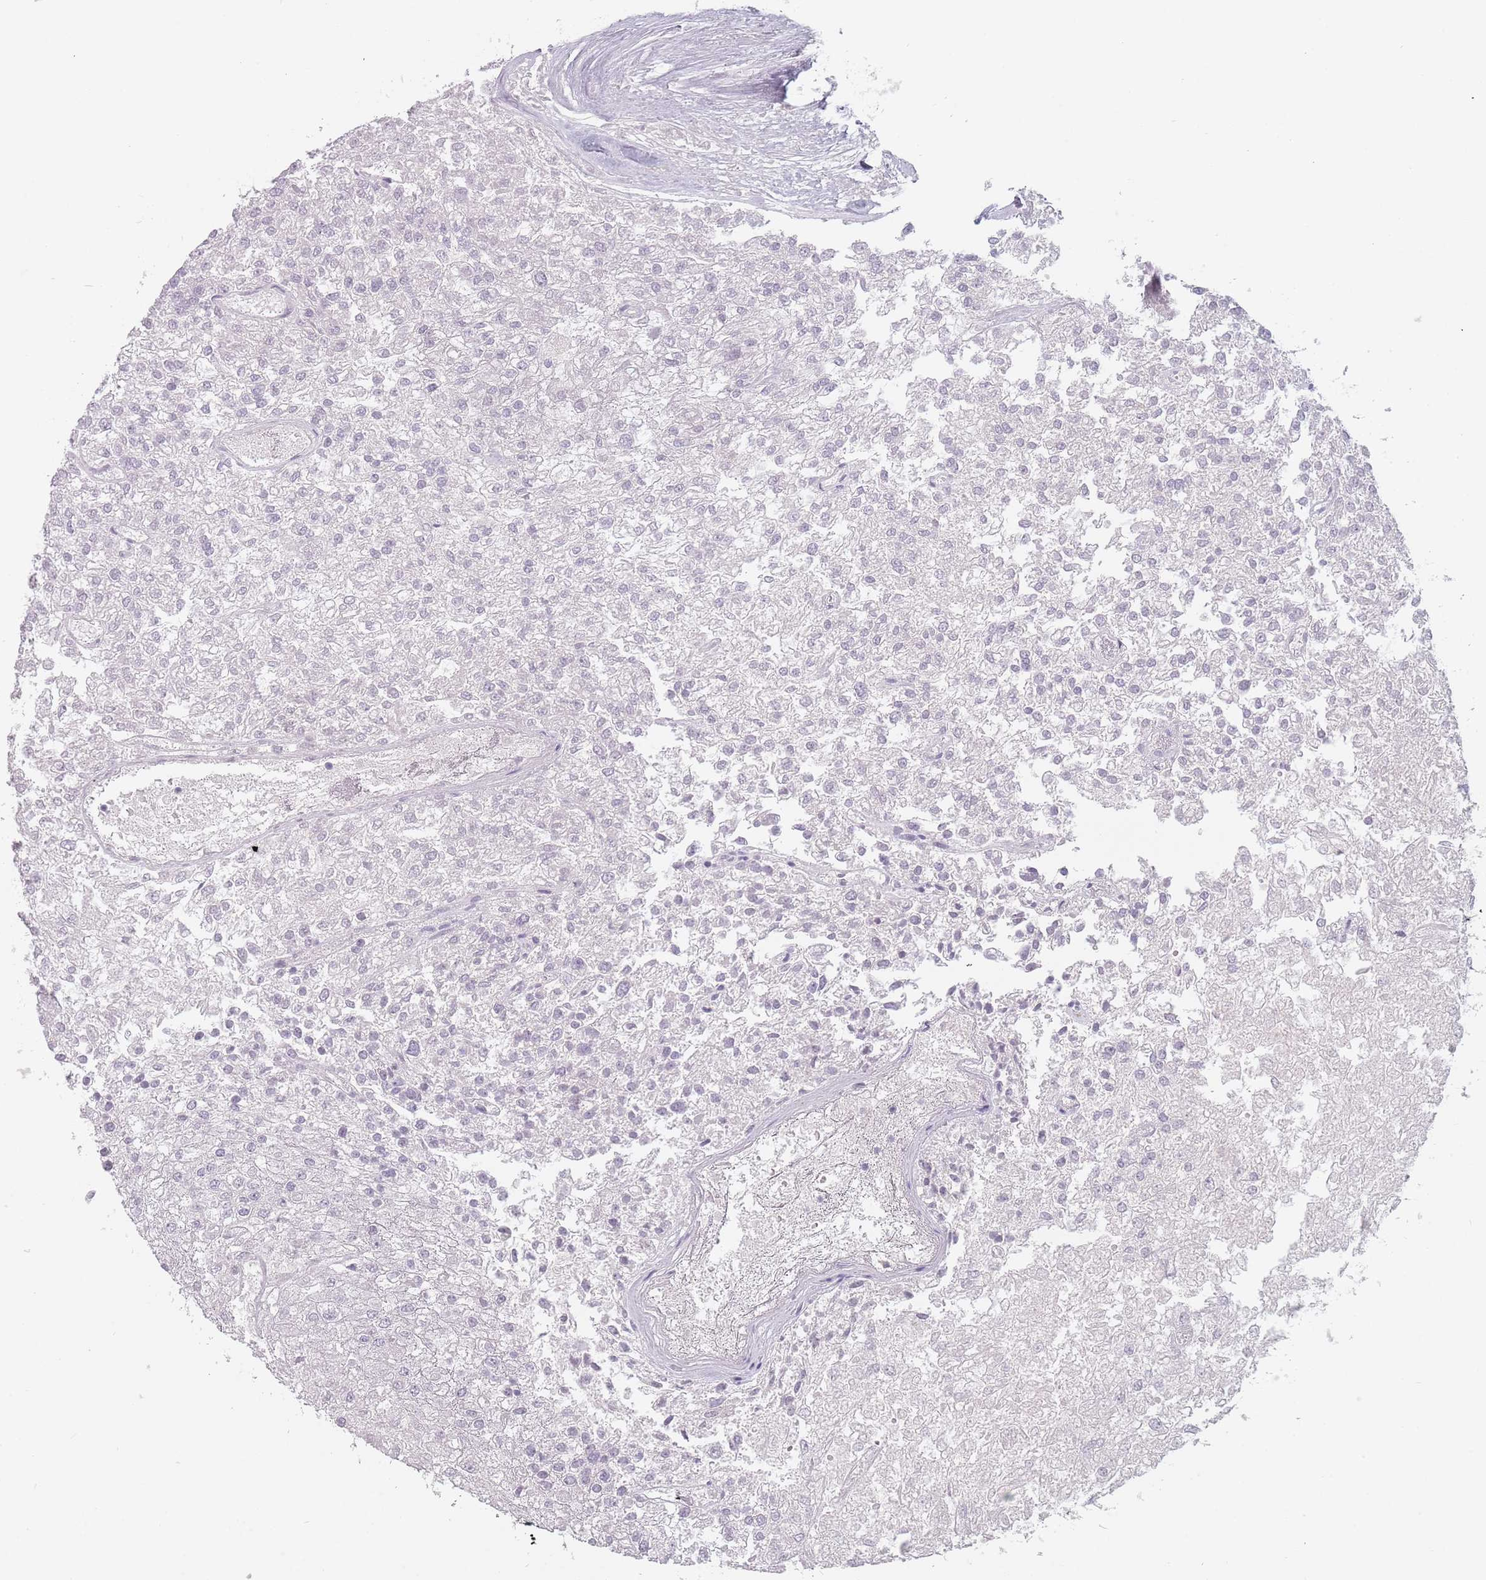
{"staining": {"intensity": "negative", "quantity": "none", "location": "none"}, "tissue": "renal cancer", "cell_type": "Tumor cells", "image_type": "cancer", "snomed": [{"axis": "morphology", "description": "Adenocarcinoma, NOS"}, {"axis": "topography", "description": "Kidney"}], "caption": "Immunohistochemistry (IHC) of renal adenocarcinoma exhibits no staining in tumor cells.", "gene": "CEP19", "patient": {"sex": "female", "age": 54}}